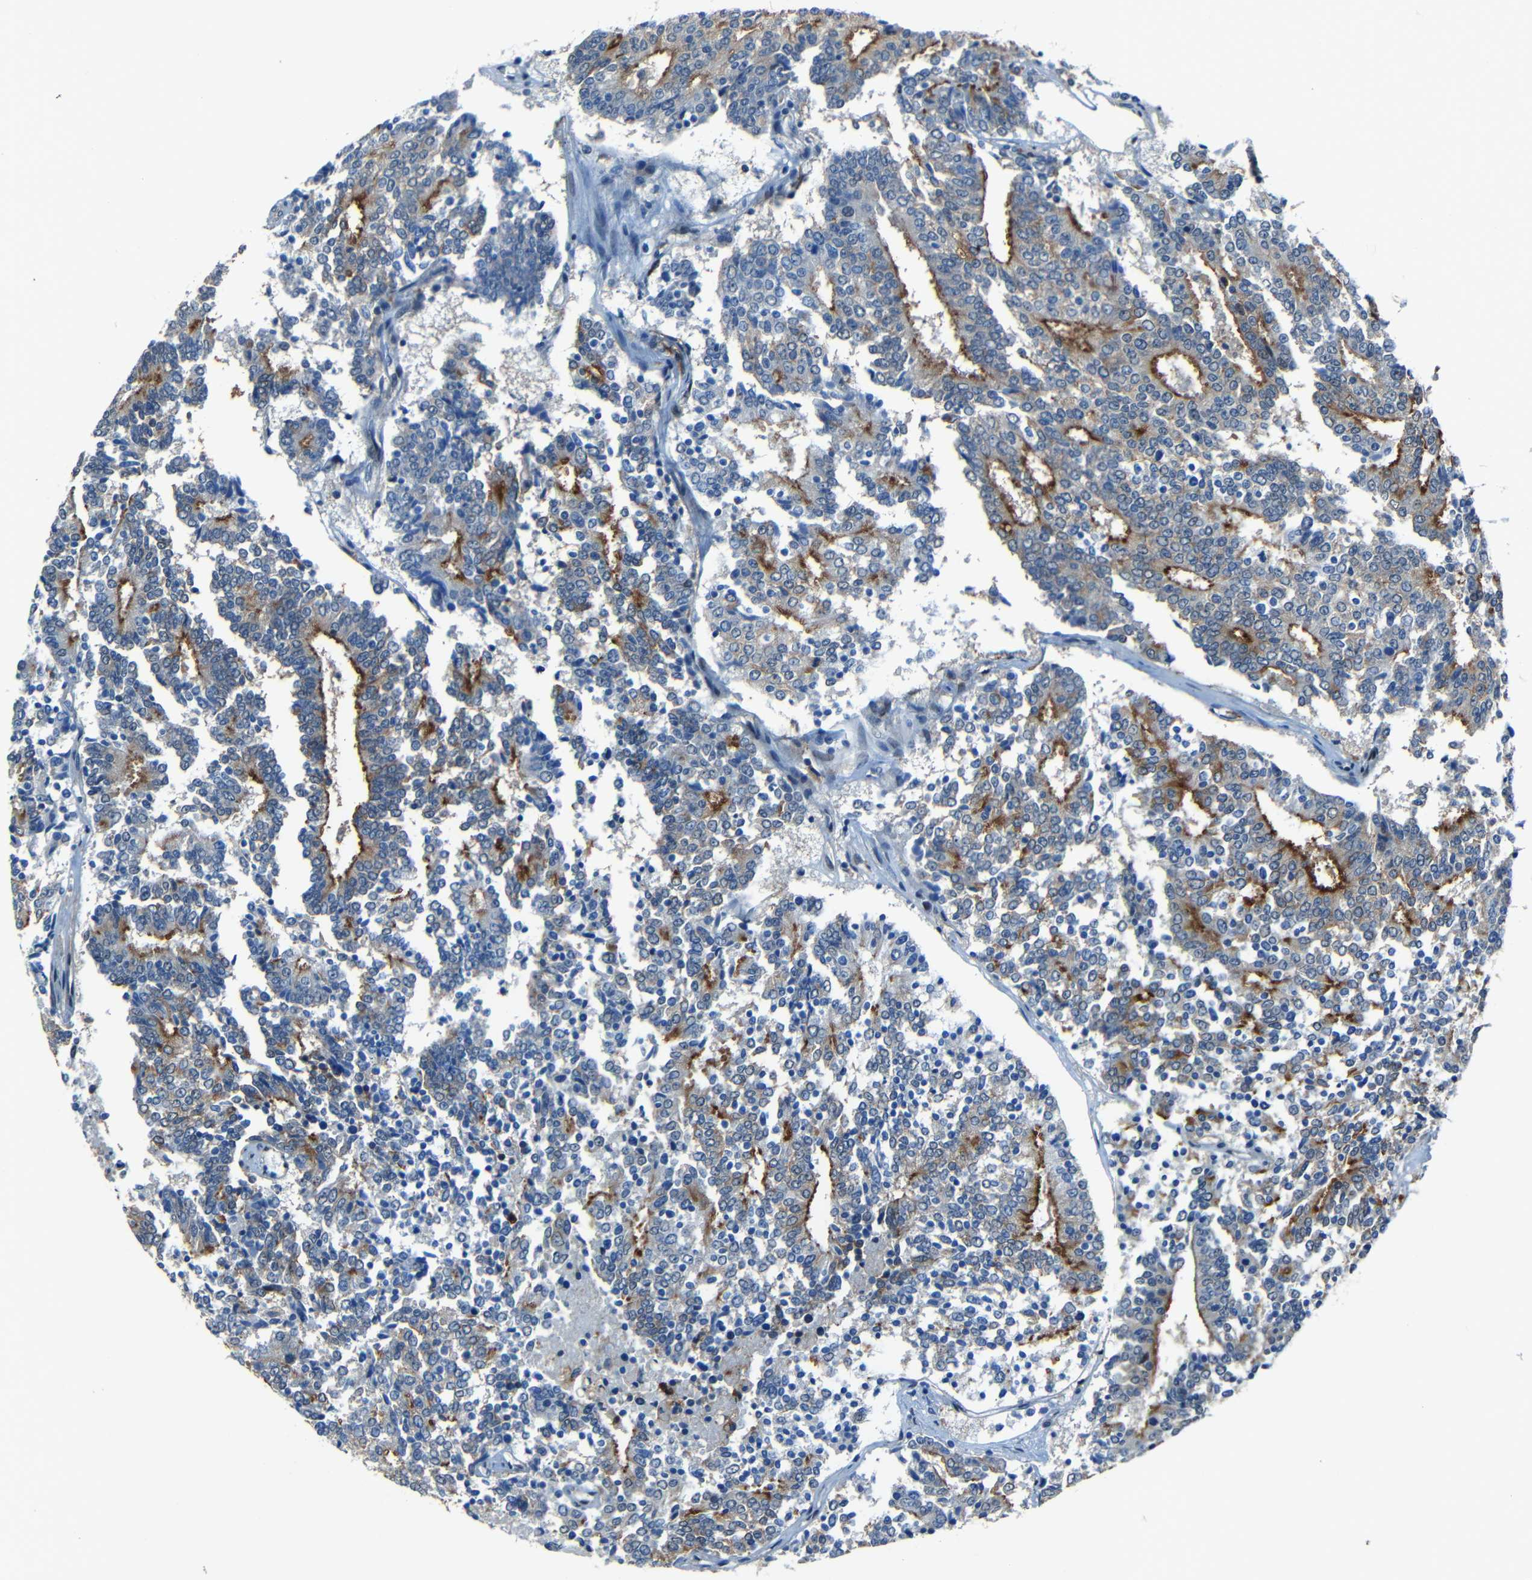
{"staining": {"intensity": "strong", "quantity": "25%-75%", "location": "cytoplasmic/membranous"}, "tissue": "prostate cancer", "cell_type": "Tumor cells", "image_type": "cancer", "snomed": [{"axis": "morphology", "description": "Normal tissue, NOS"}, {"axis": "morphology", "description": "Adenocarcinoma, High grade"}, {"axis": "topography", "description": "Prostate"}, {"axis": "topography", "description": "Seminal veicle"}], "caption": "This photomicrograph shows high-grade adenocarcinoma (prostate) stained with immunohistochemistry (IHC) to label a protein in brown. The cytoplasmic/membranous of tumor cells show strong positivity for the protein. Nuclei are counter-stained blue.", "gene": "DNAJC5", "patient": {"sex": "male", "age": 55}}